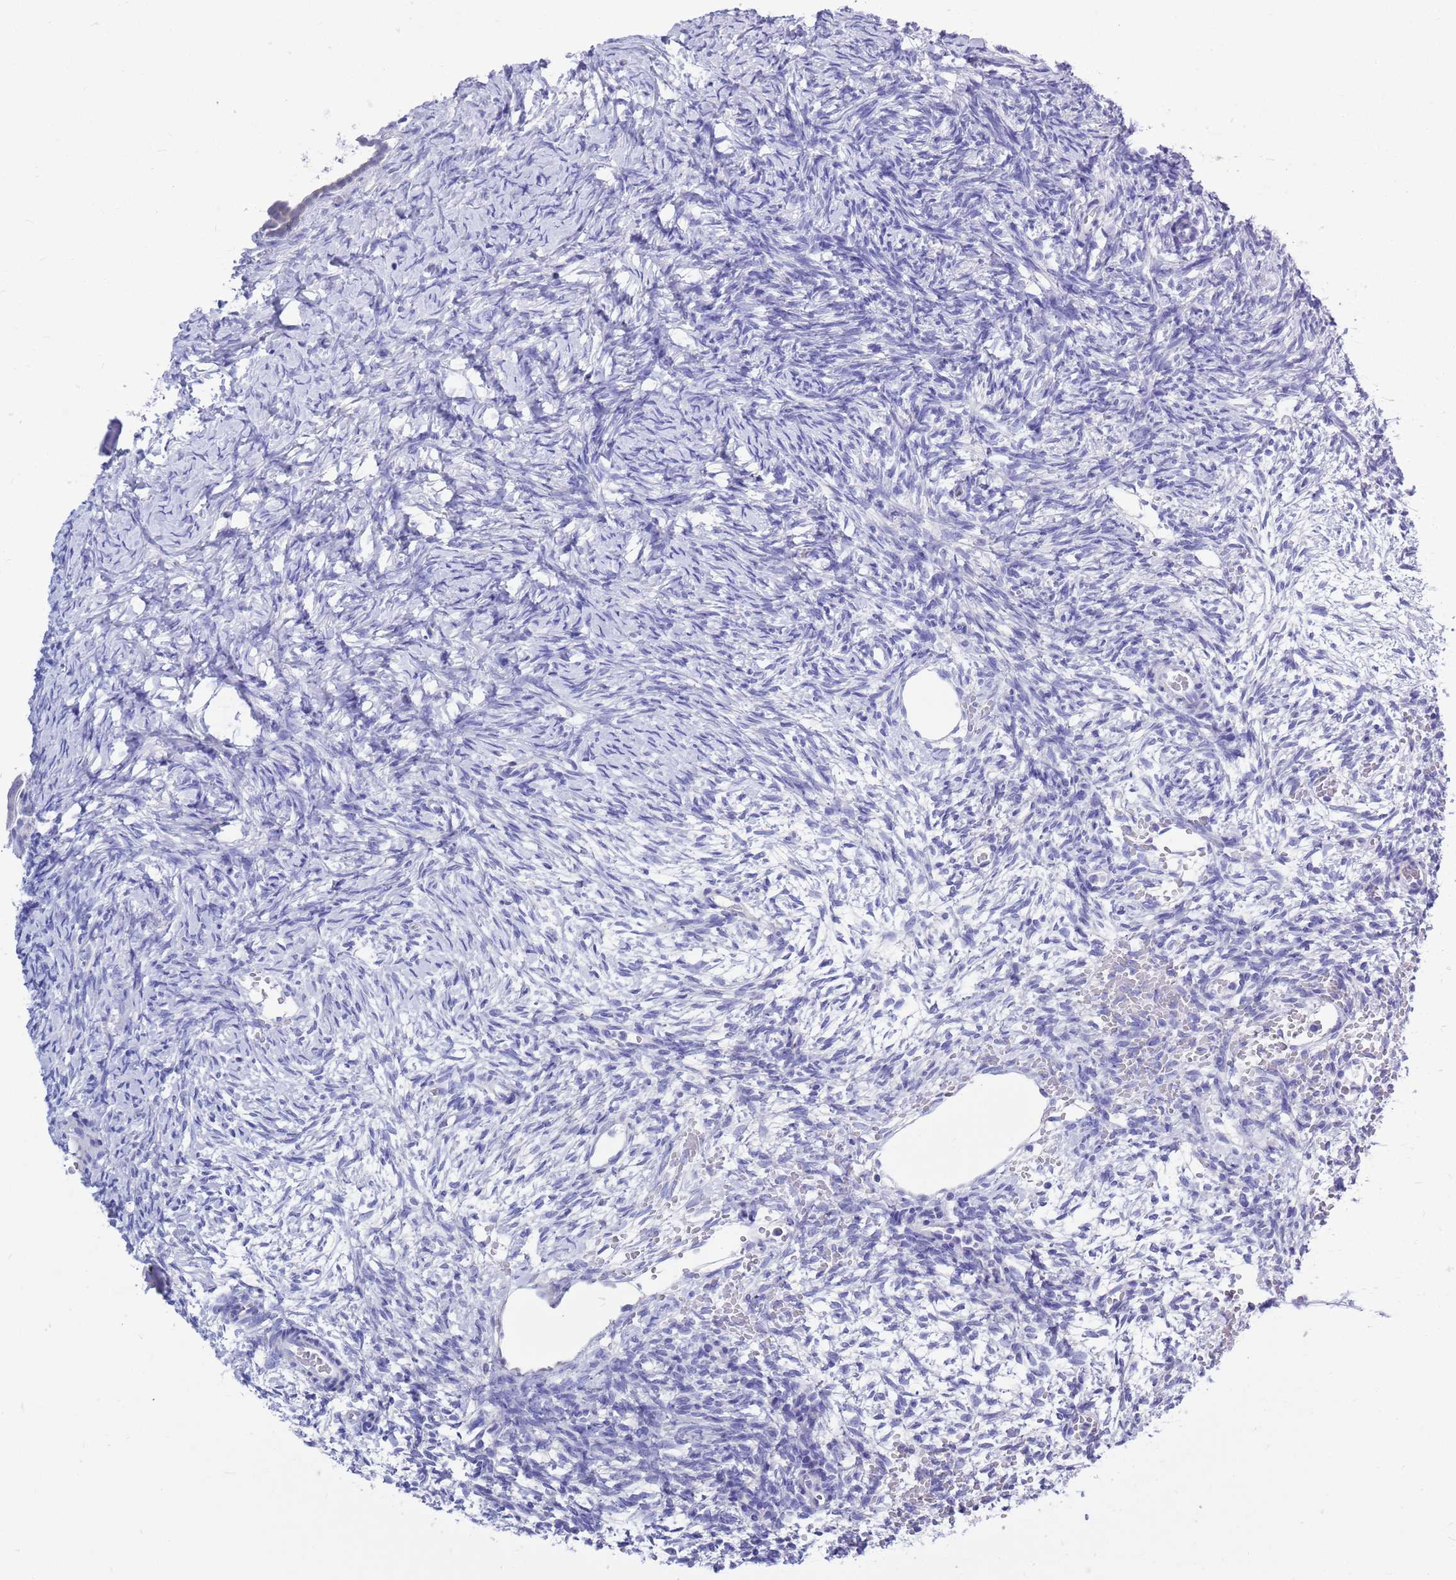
{"staining": {"intensity": "negative", "quantity": "none", "location": "none"}, "tissue": "ovary", "cell_type": "Ovarian stroma cells", "image_type": "normal", "snomed": [{"axis": "morphology", "description": "Normal tissue, NOS"}, {"axis": "topography", "description": "Ovary"}], "caption": "High power microscopy photomicrograph of an immunohistochemistry (IHC) image of benign ovary, revealing no significant expression in ovarian stroma cells.", "gene": "MTMR2", "patient": {"sex": "female", "age": 39}}